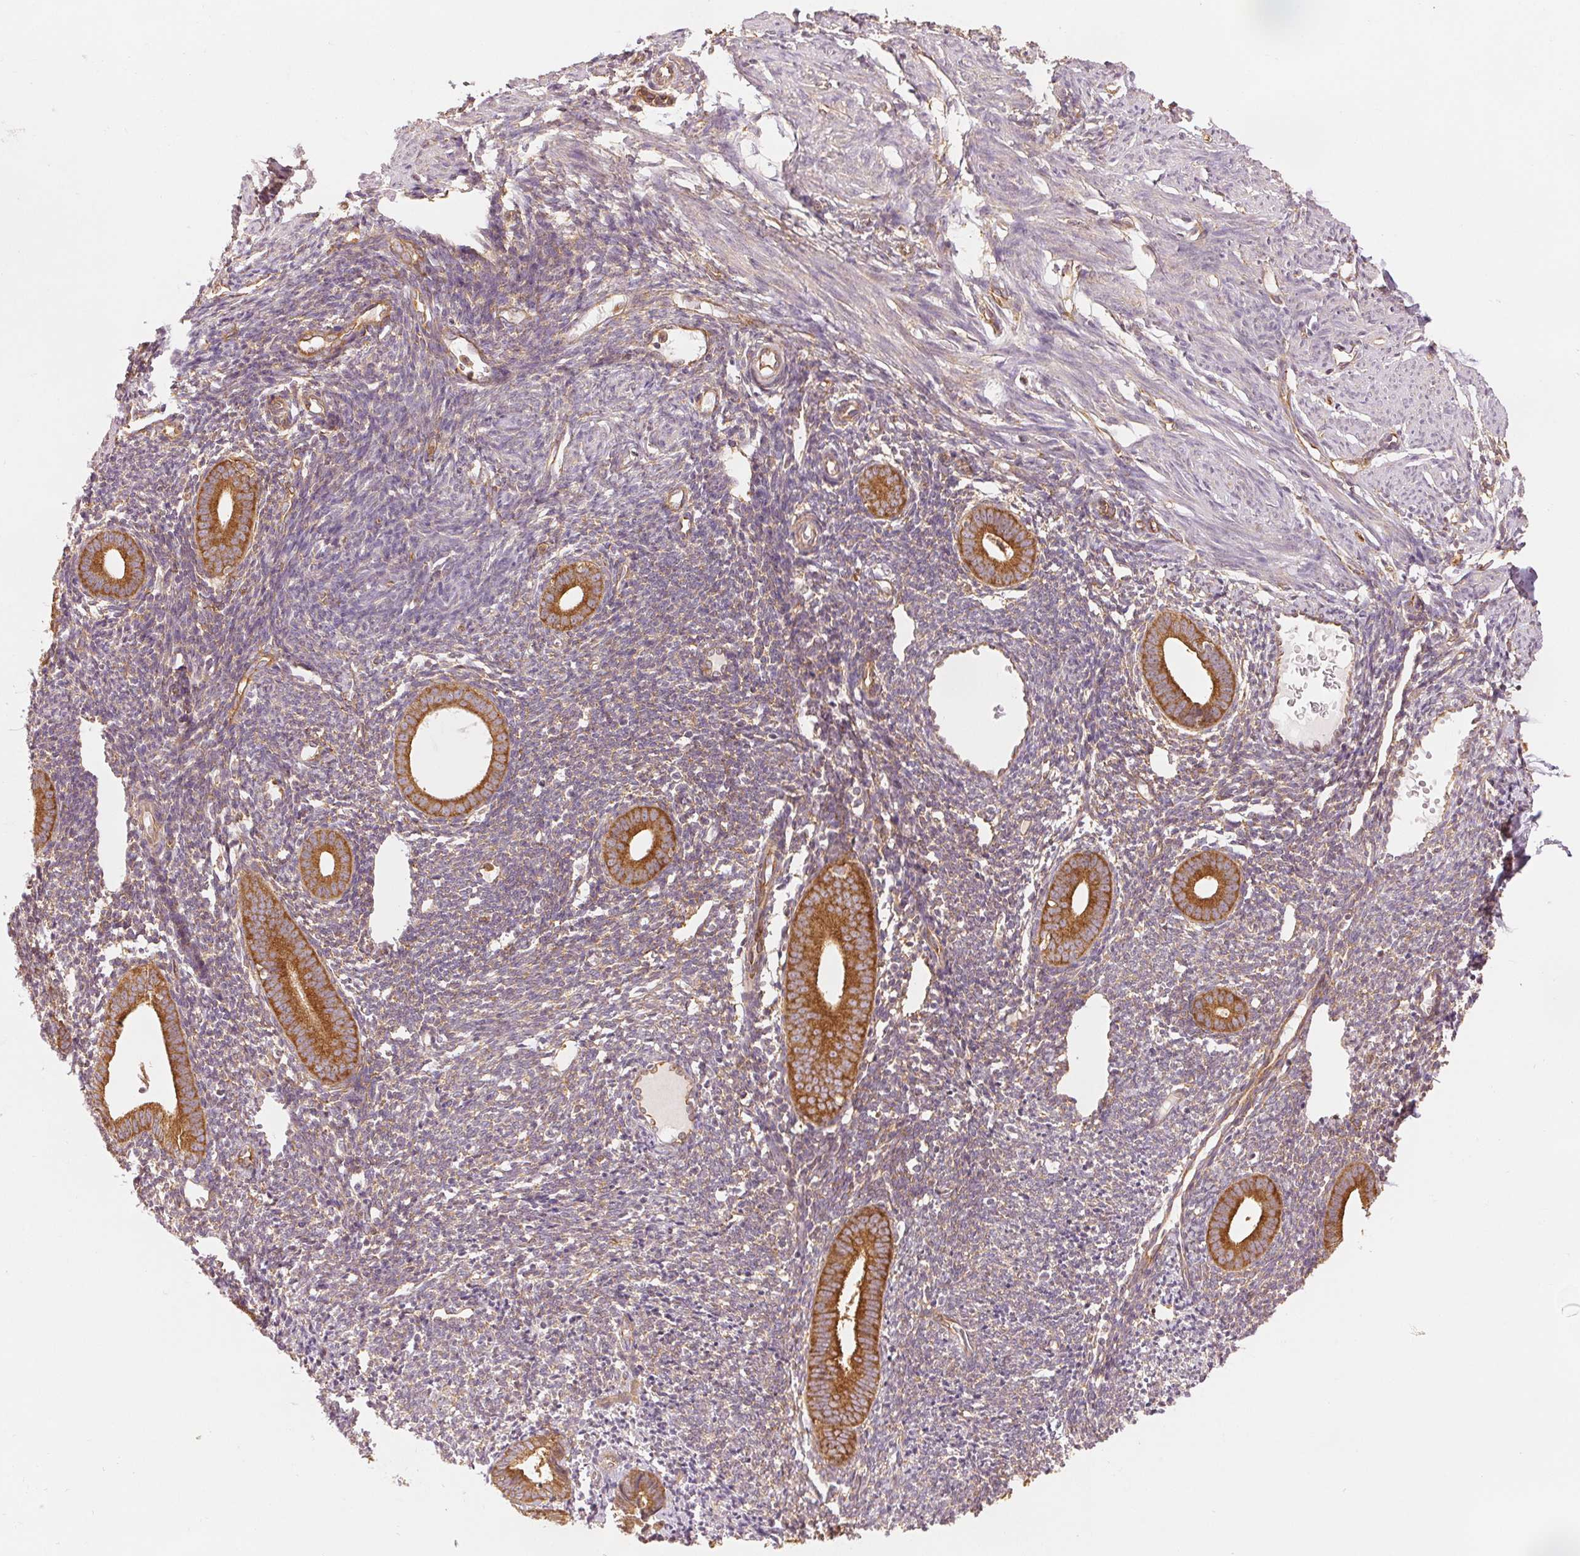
{"staining": {"intensity": "weak", "quantity": "25%-75%", "location": "cytoplasmic/membranous"}, "tissue": "endometrium", "cell_type": "Cells in endometrial stroma", "image_type": "normal", "snomed": [{"axis": "morphology", "description": "Normal tissue, NOS"}, {"axis": "topography", "description": "Endometrium"}], "caption": "Weak cytoplasmic/membranous staining is appreciated in about 25%-75% of cells in endometrial stroma in unremarkable endometrium. Immunohistochemistry (ihc) stains the protein in brown and the nuclei are stained blue.", "gene": "DIAPH2", "patient": {"sex": "female", "age": 39}}